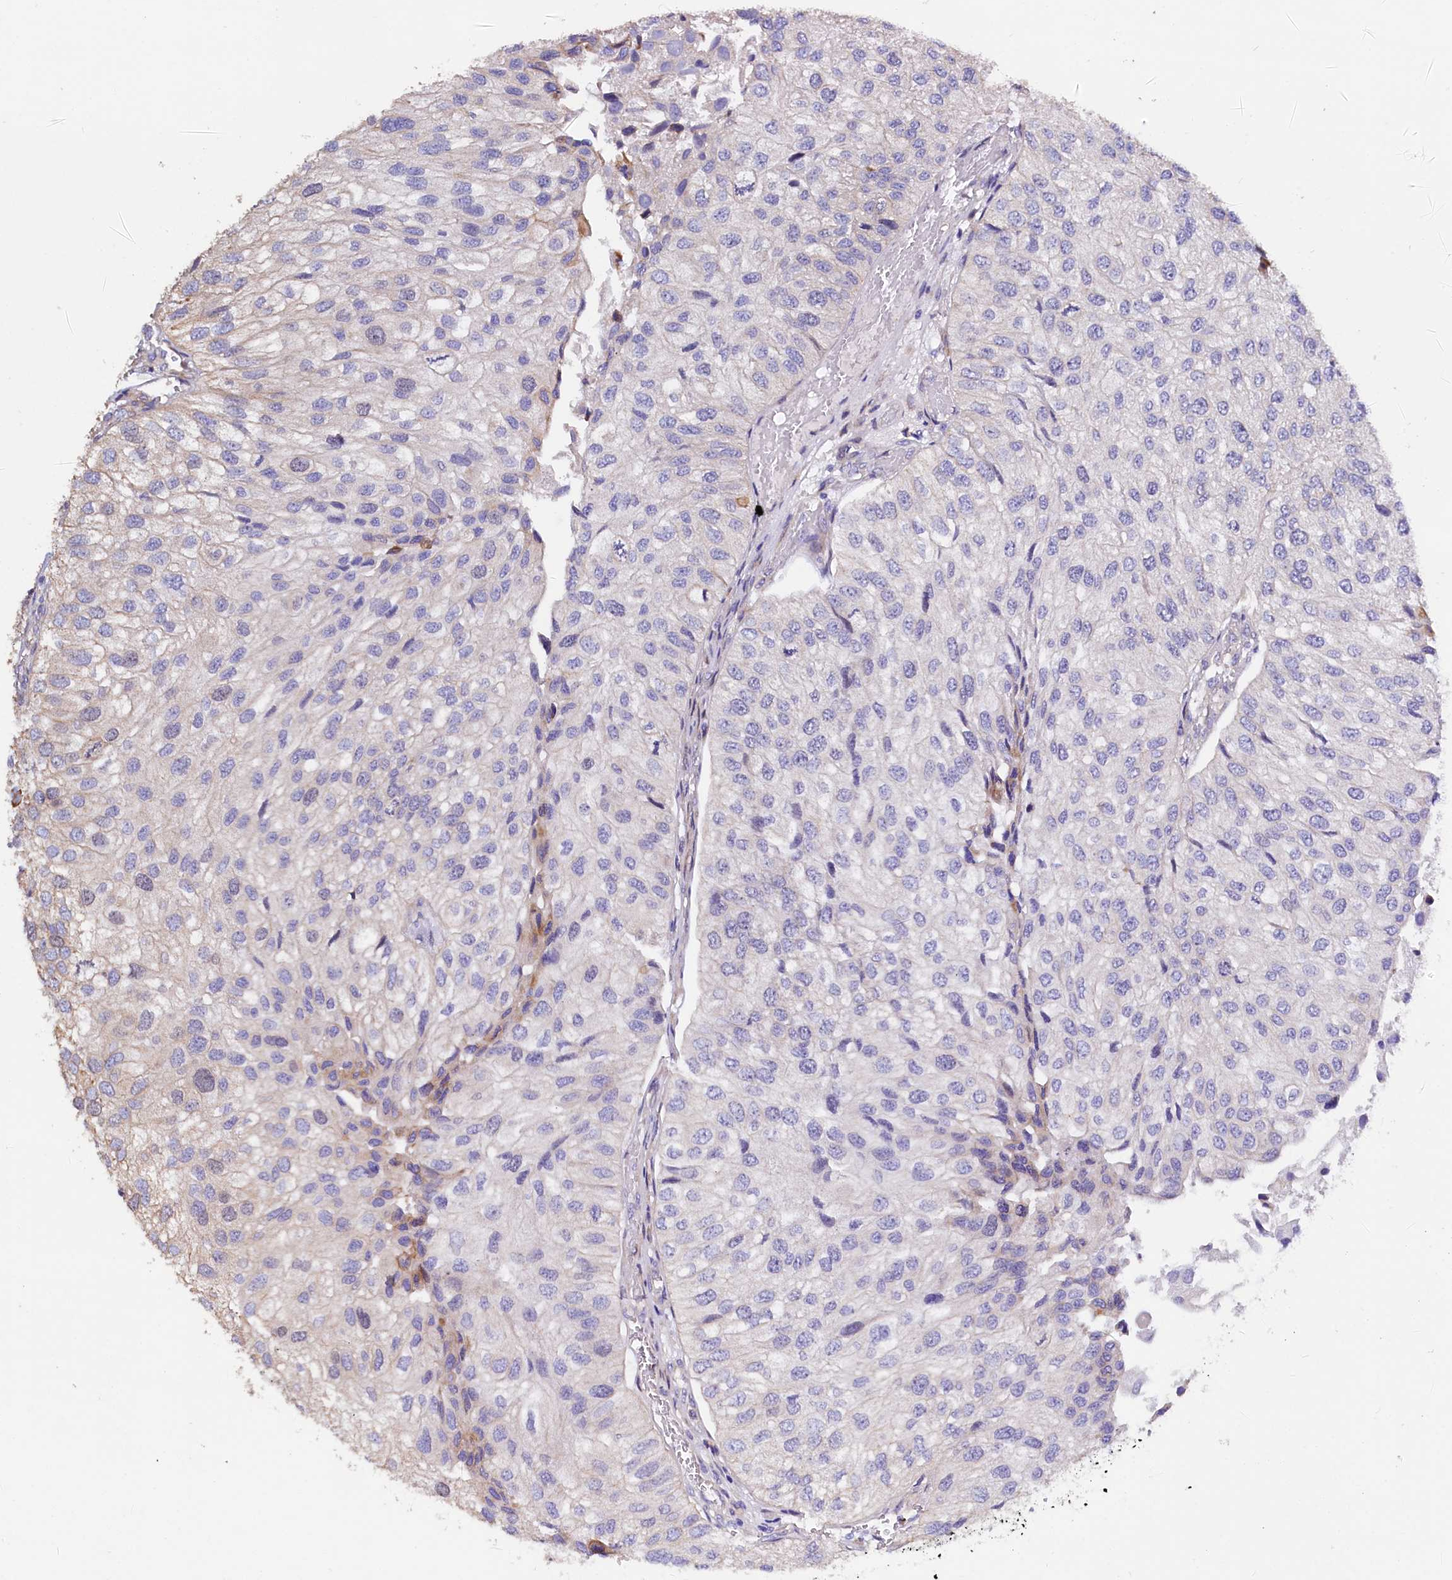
{"staining": {"intensity": "negative", "quantity": "none", "location": "none"}, "tissue": "urothelial cancer", "cell_type": "Tumor cells", "image_type": "cancer", "snomed": [{"axis": "morphology", "description": "Urothelial carcinoma, Low grade"}, {"axis": "topography", "description": "Urinary bladder"}], "caption": "A micrograph of human low-grade urothelial carcinoma is negative for staining in tumor cells. (DAB immunohistochemistry (IHC), high magnification).", "gene": "WNT8A", "patient": {"sex": "female", "age": 89}}